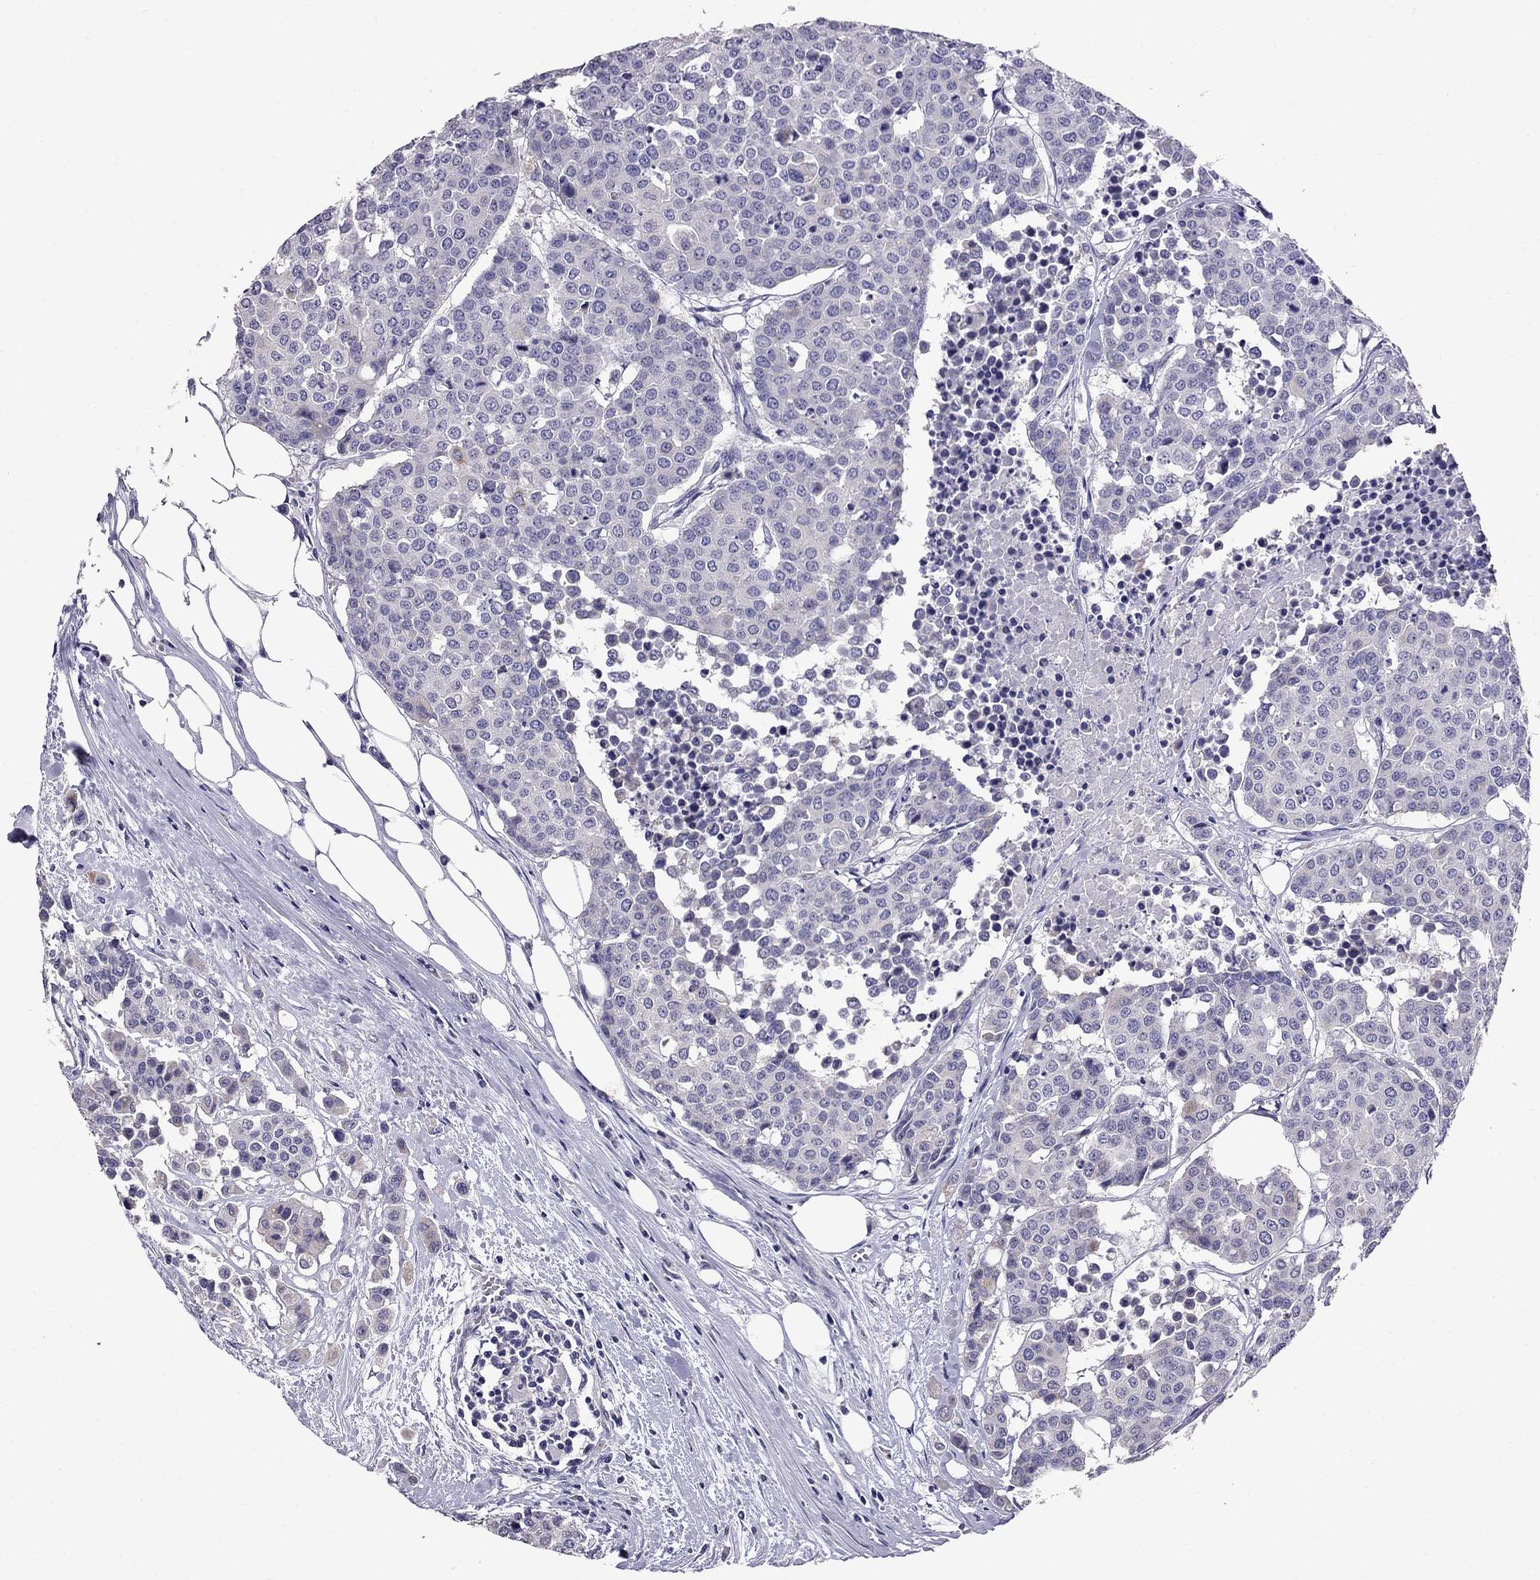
{"staining": {"intensity": "negative", "quantity": "none", "location": "none"}, "tissue": "carcinoid", "cell_type": "Tumor cells", "image_type": "cancer", "snomed": [{"axis": "morphology", "description": "Carcinoid, malignant, NOS"}, {"axis": "topography", "description": "Colon"}], "caption": "A high-resolution image shows immunohistochemistry staining of carcinoid (malignant), which reveals no significant staining in tumor cells.", "gene": "OXCT2", "patient": {"sex": "male", "age": 81}}